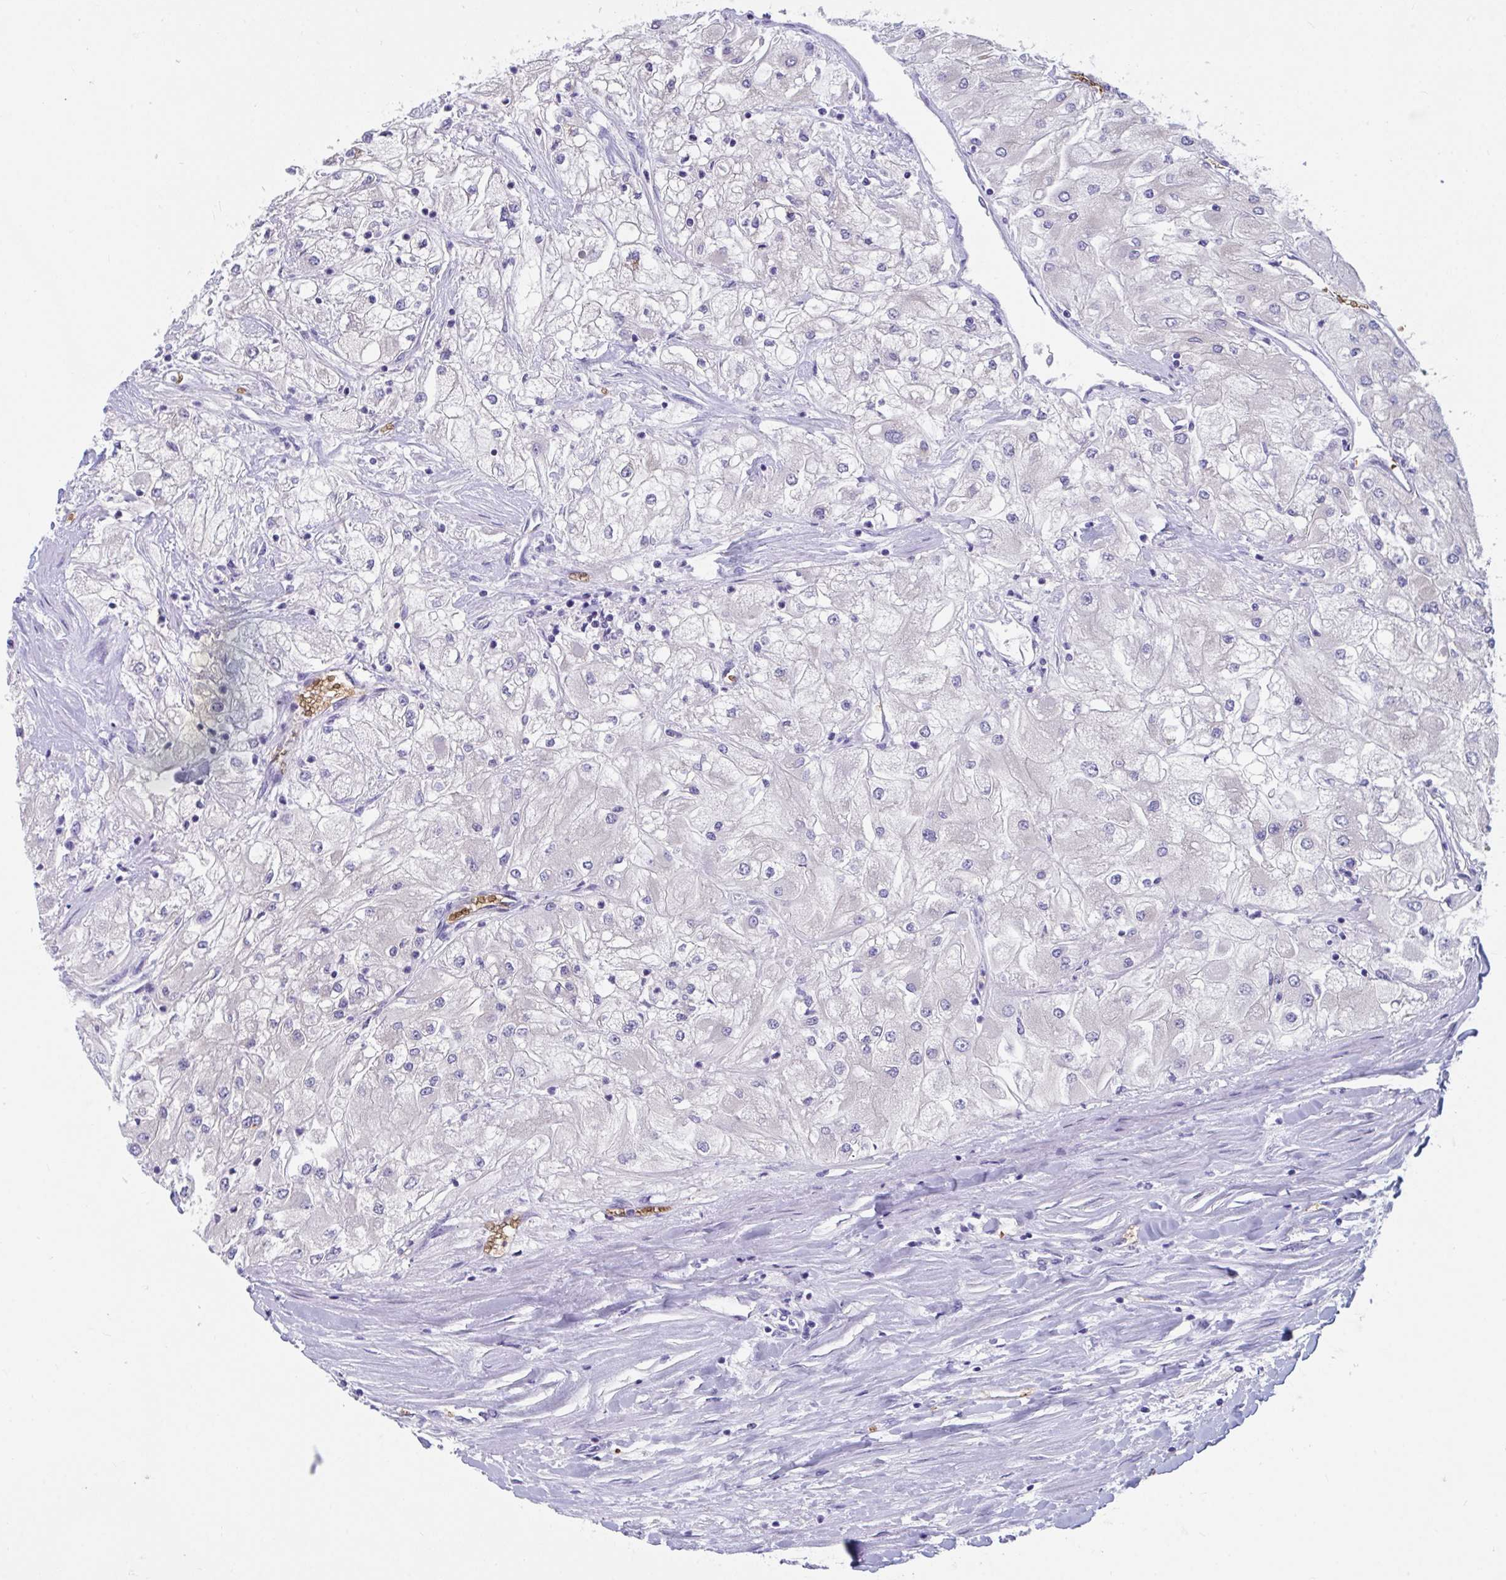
{"staining": {"intensity": "negative", "quantity": "none", "location": "none"}, "tissue": "renal cancer", "cell_type": "Tumor cells", "image_type": "cancer", "snomed": [{"axis": "morphology", "description": "Adenocarcinoma, NOS"}, {"axis": "topography", "description": "Kidney"}], "caption": "A histopathology image of human renal adenocarcinoma is negative for staining in tumor cells.", "gene": "TTC30B", "patient": {"sex": "male", "age": 80}}